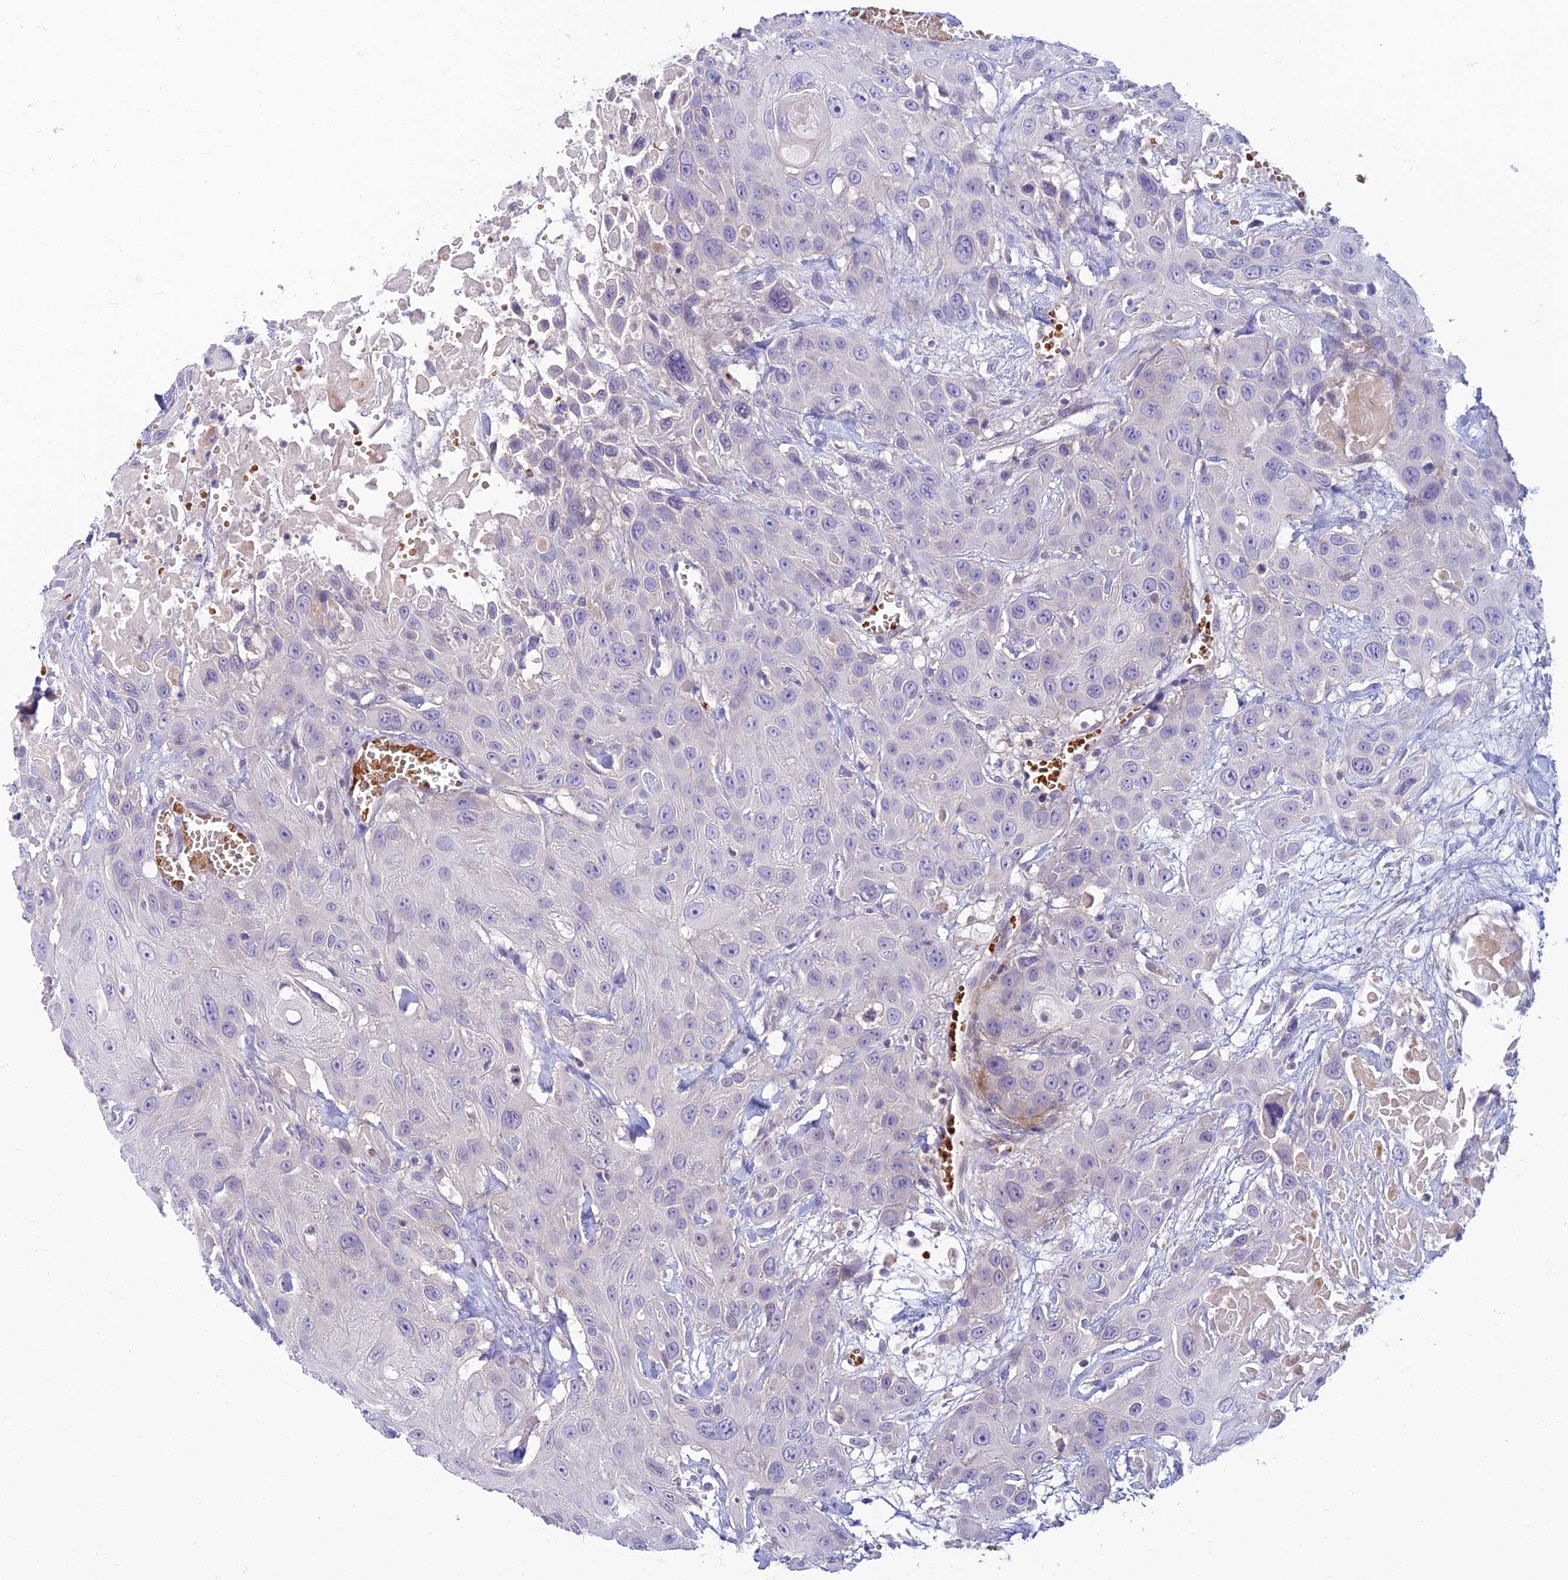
{"staining": {"intensity": "negative", "quantity": "none", "location": "none"}, "tissue": "head and neck cancer", "cell_type": "Tumor cells", "image_type": "cancer", "snomed": [{"axis": "morphology", "description": "Squamous cell carcinoma, NOS"}, {"axis": "topography", "description": "Head-Neck"}], "caption": "Head and neck cancer (squamous cell carcinoma) stained for a protein using immunohistochemistry (IHC) shows no expression tumor cells.", "gene": "CLIP4", "patient": {"sex": "male", "age": 81}}